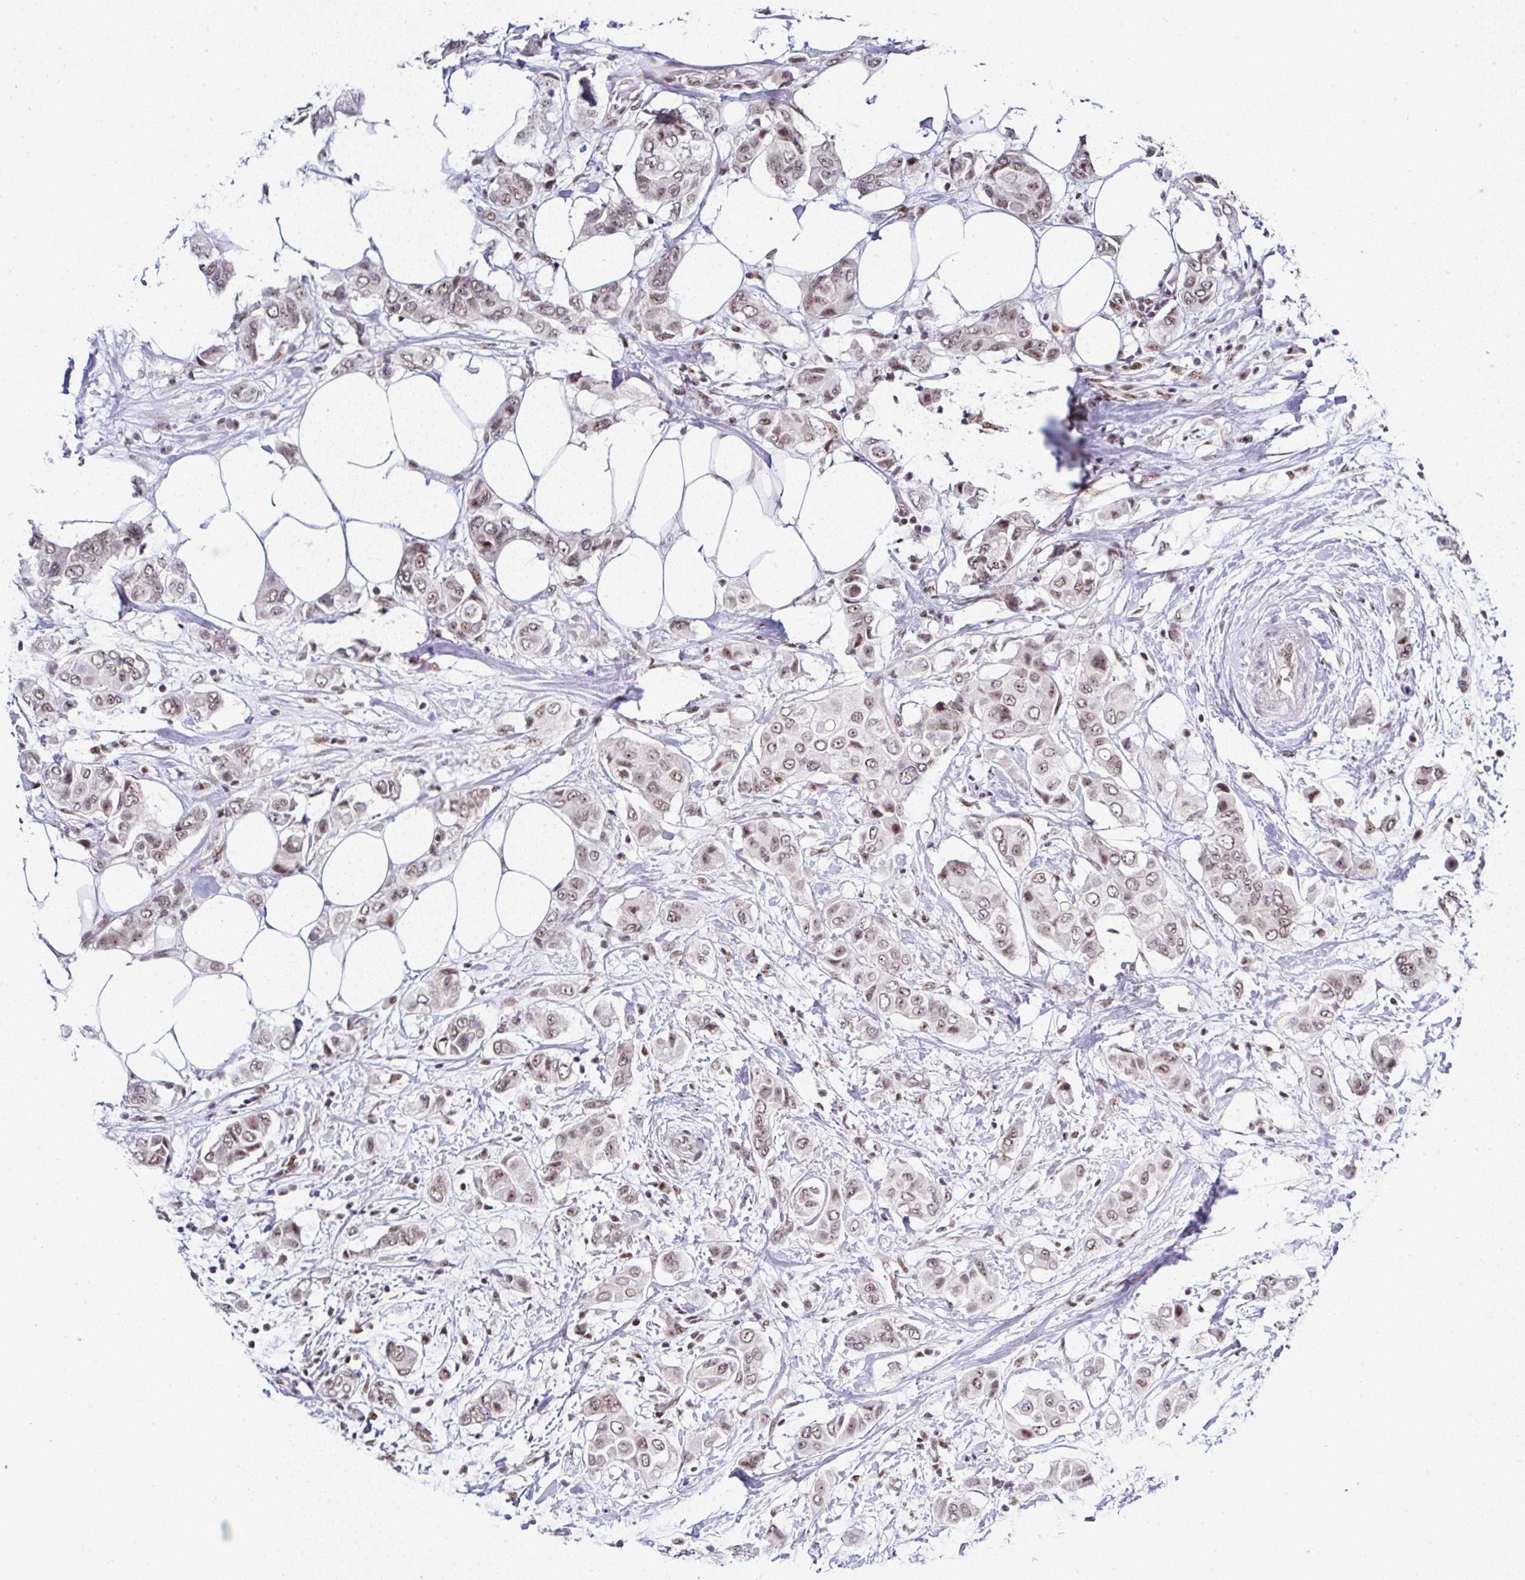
{"staining": {"intensity": "weak", "quantity": ">75%", "location": "nuclear"}, "tissue": "breast cancer", "cell_type": "Tumor cells", "image_type": "cancer", "snomed": [{"axis": "morphology", "description": "Lobular carcinoma"}, {"axis": "topography", "description": "Breast"}], "caption": "Tumor cells reveal low levels of weak nuclear staining in about >75% of cells in human breast lobular carcinoma.", "gene": "PTPN2", "patient": {"sex": "female", "age": 51}}